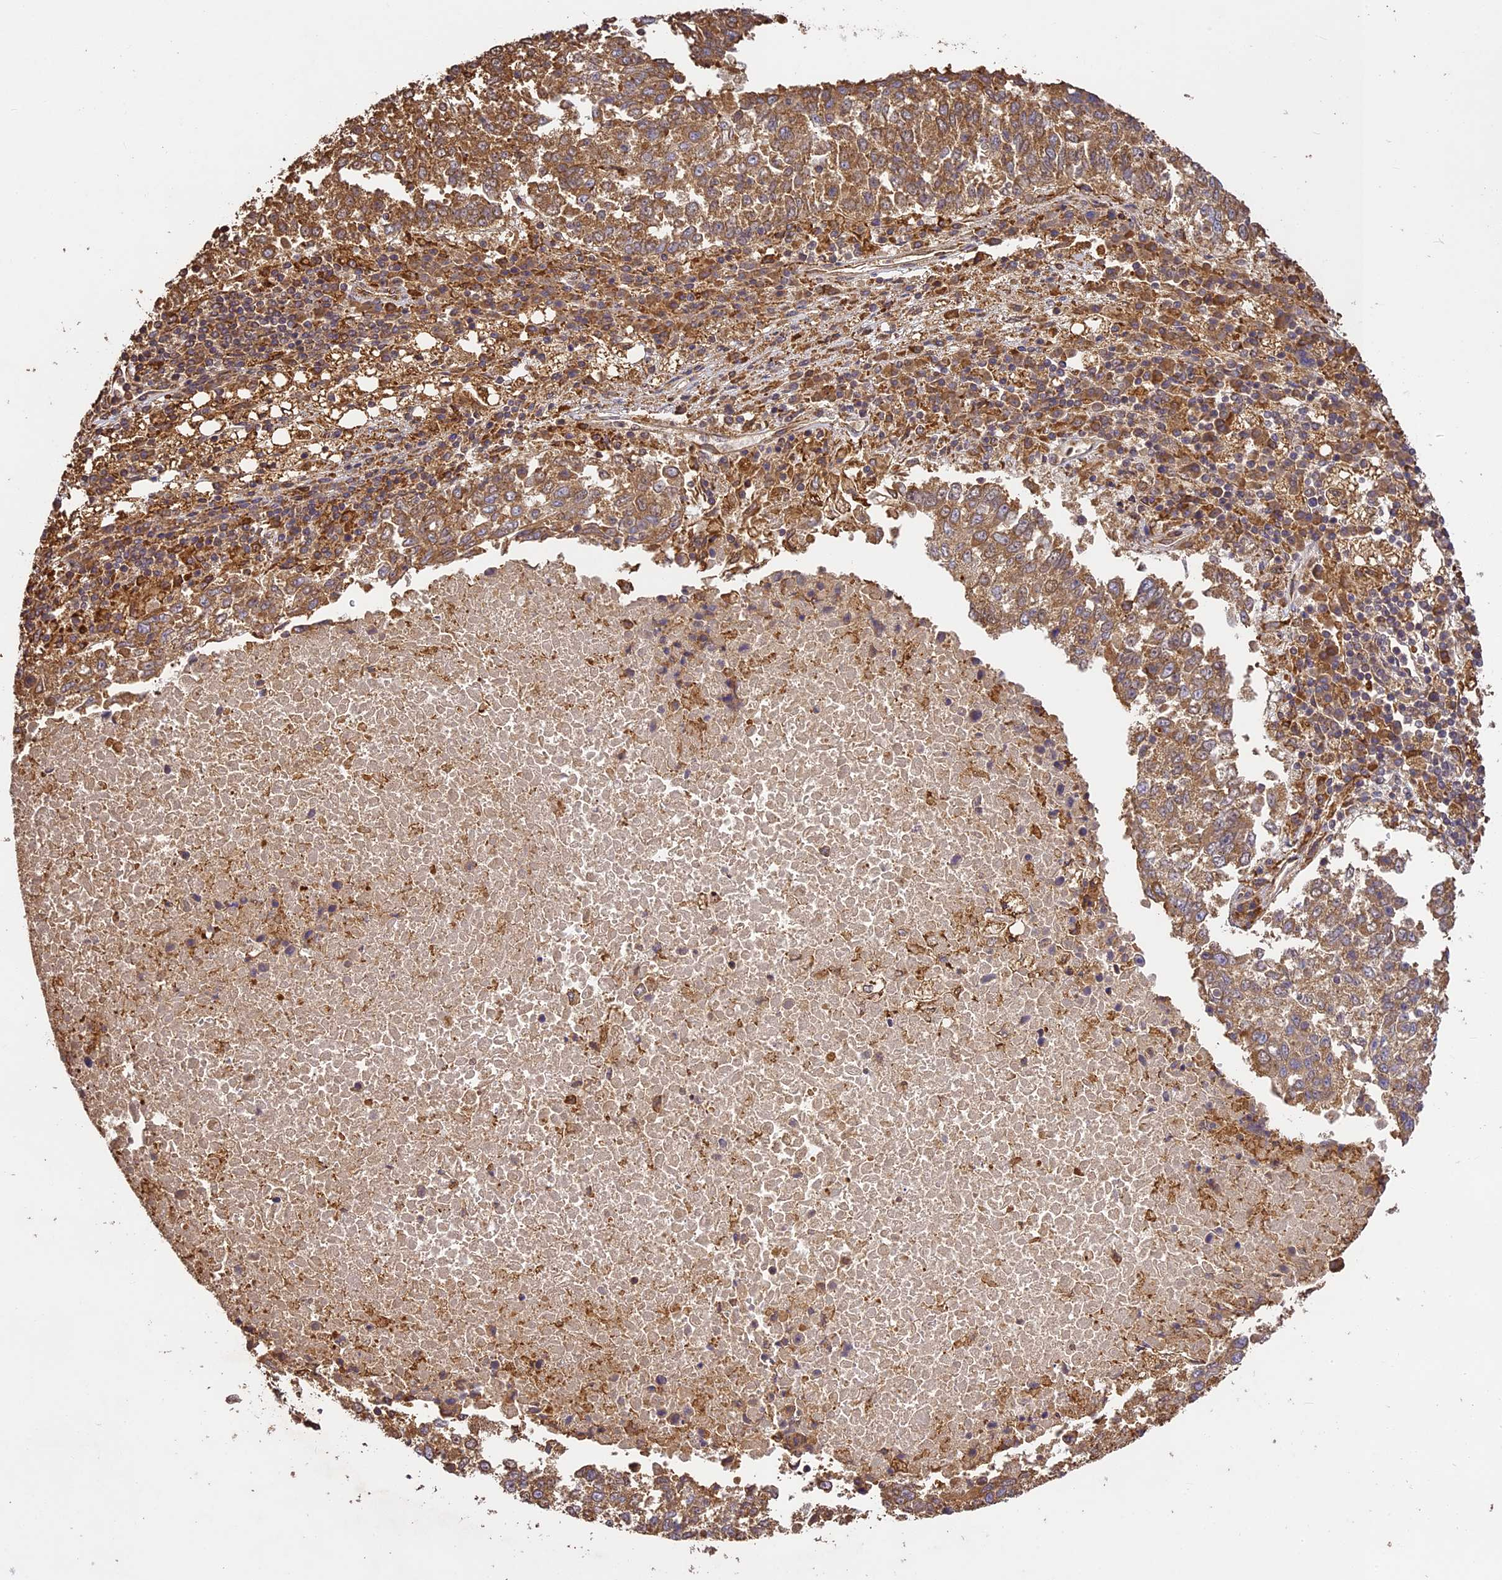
{"staining": {"intensity": "moderate", "quantity": ">75%", "location": "cytoplasmic/membranous"}, "tissue": "lung cancer", "cell_type": "Tumor cells", "image_type": "cancer", "snomed": [{"axis": "morphology", "description": "Squamous cell carcinoma, NOS"}, {"axis": "topography", "description": "Lung"}], "caption": "This is an image of IHC staining of lung cancer (squamous cell carcinoma), which shows moderate positivity in the cytoplasmic/membranous of tumor cells.", "gene": "BRAP", "patient": {"sex": "male", "age": 73}}